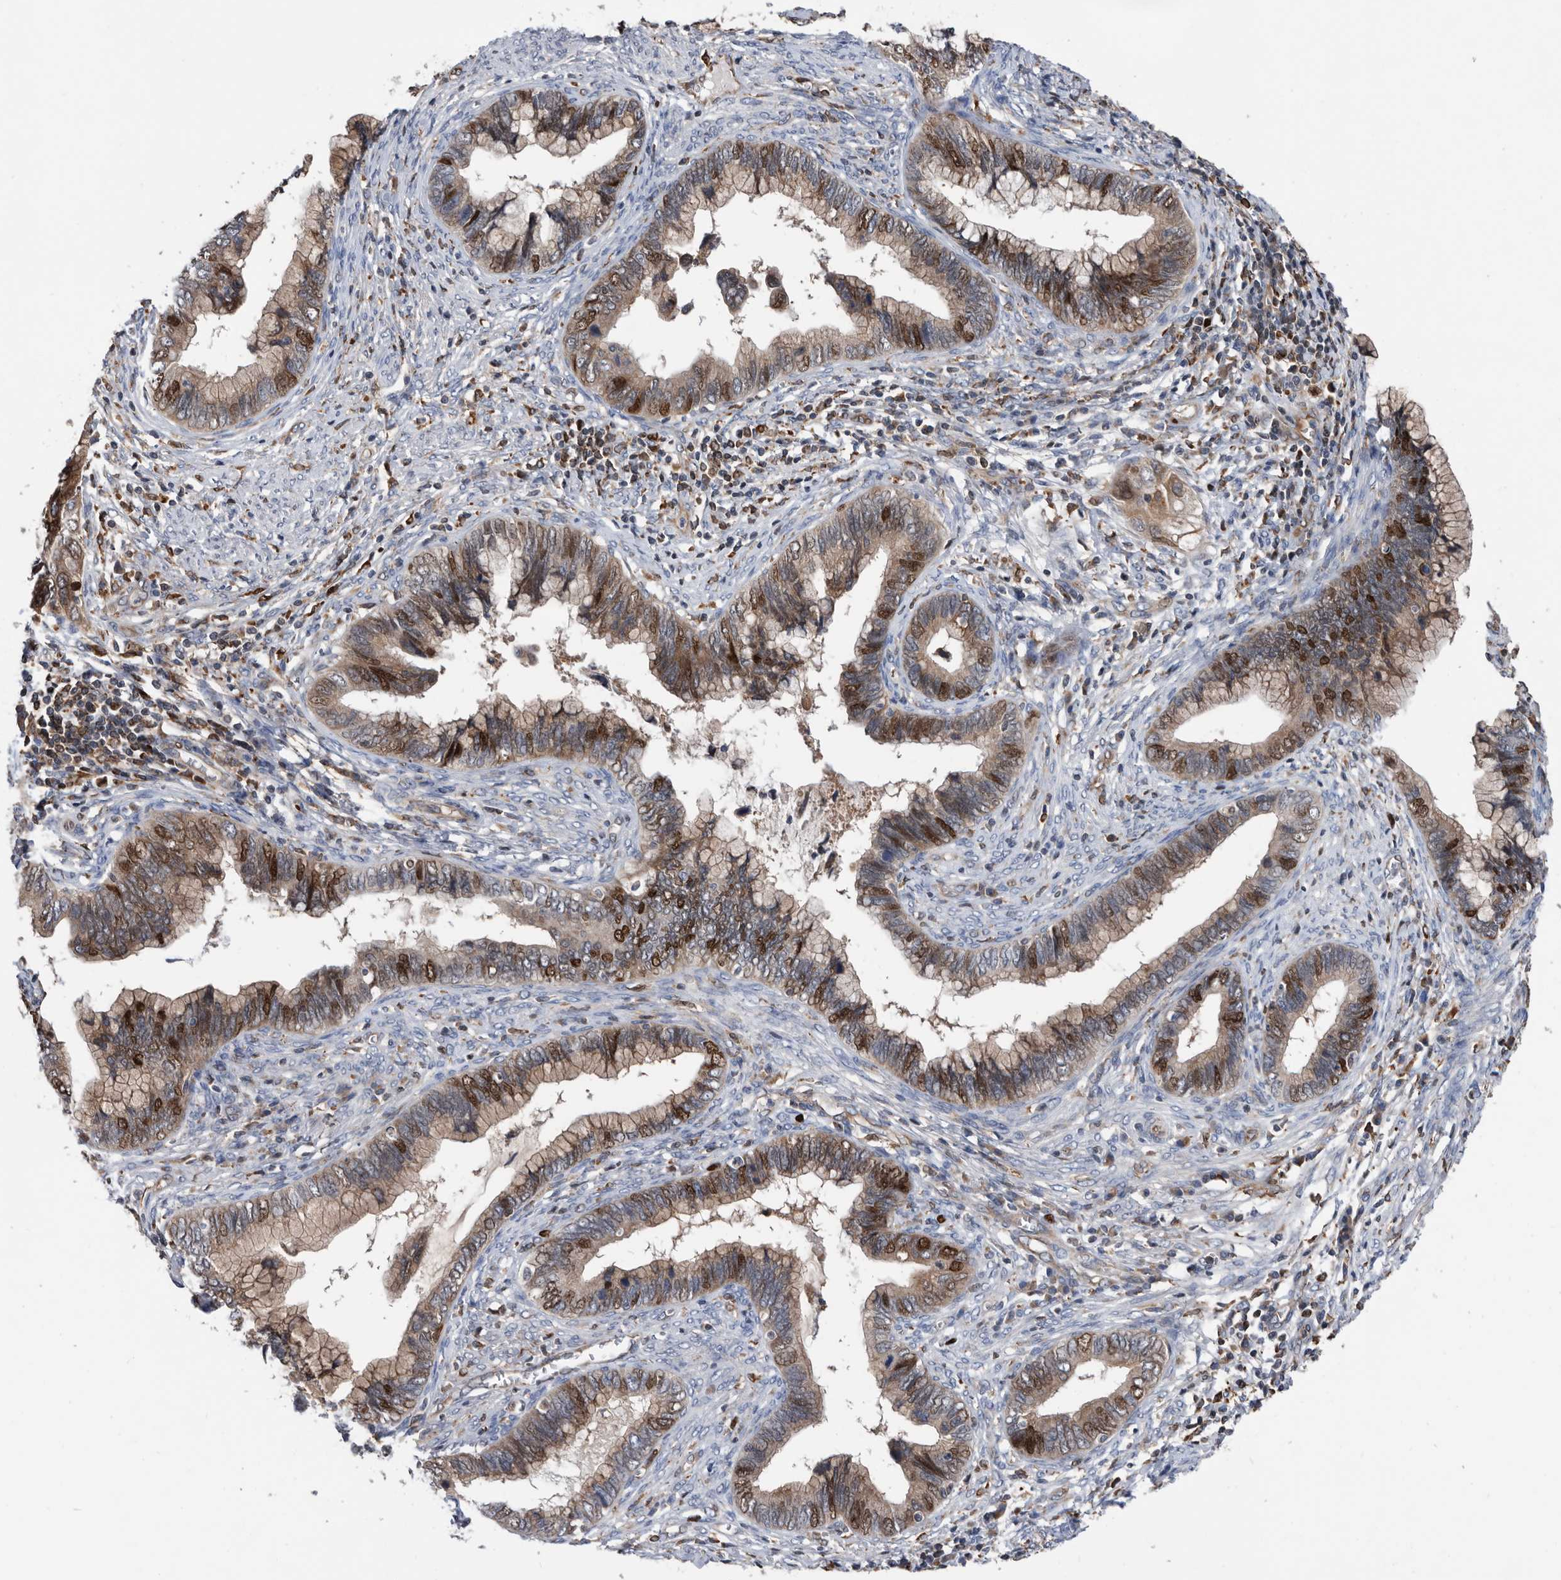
{"staining": {"intensity": "strong", "quantity": "25%-75%", "location": "nuclear"}, "tissue": "cervical cancer", "cell_type": "Tumor cells", "image_type": "cancer", "snomed": [{"axis": "morphology", "description": "Adenocarcinoma, NOS"}, {"axis": "topography", "description": "Cervix"}], "caption": "Cervical cancer stained with a protein marker displays strong staining in tumor cells.", "gene": "ATAD2", "patient": {"sex": "female", "age": 44}}